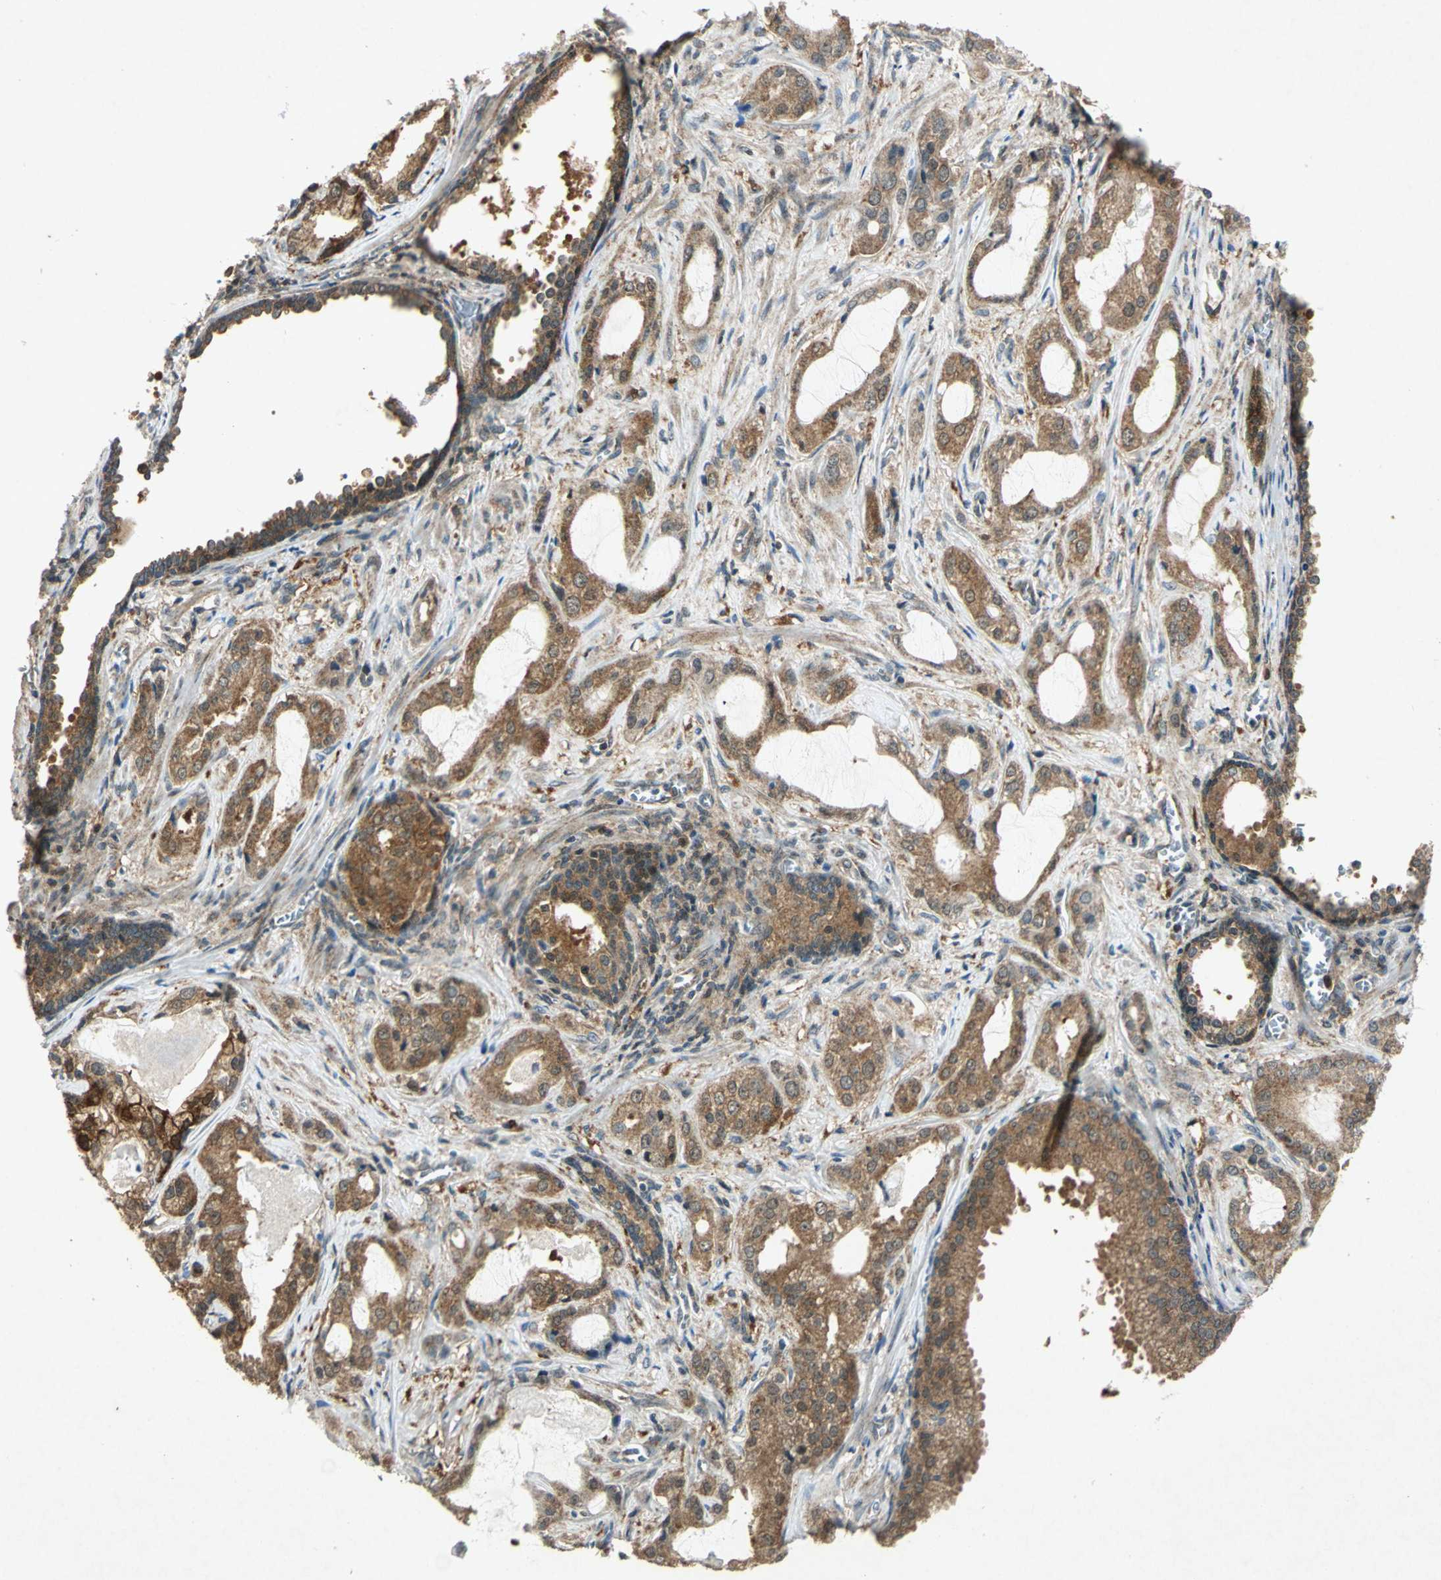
{"staining": {"intensity": "moderate", "quantity": ">75%", "location": "cytoplasmic/membranous"}, "tissue": "prostate cancer", "cell_type": "Tumor cells", "image_type": "cancer", "snomed": [{"axis": "morphology", "description": "Adenocarcinoma, Low grade"}, {"axis": "topography", "description": "Prostate"}], "caption": "The photomicrograph displays staining of adenocarcinoma (low-grade) (prostate), revealing moderate cytoplasmic/membranous protein expression (brown color) within tumor cells. (DAB IHC with brightfield microscopy, high magnification).", "gene": "AHSA1", "patient": {"sex": "male", "age": 59}}